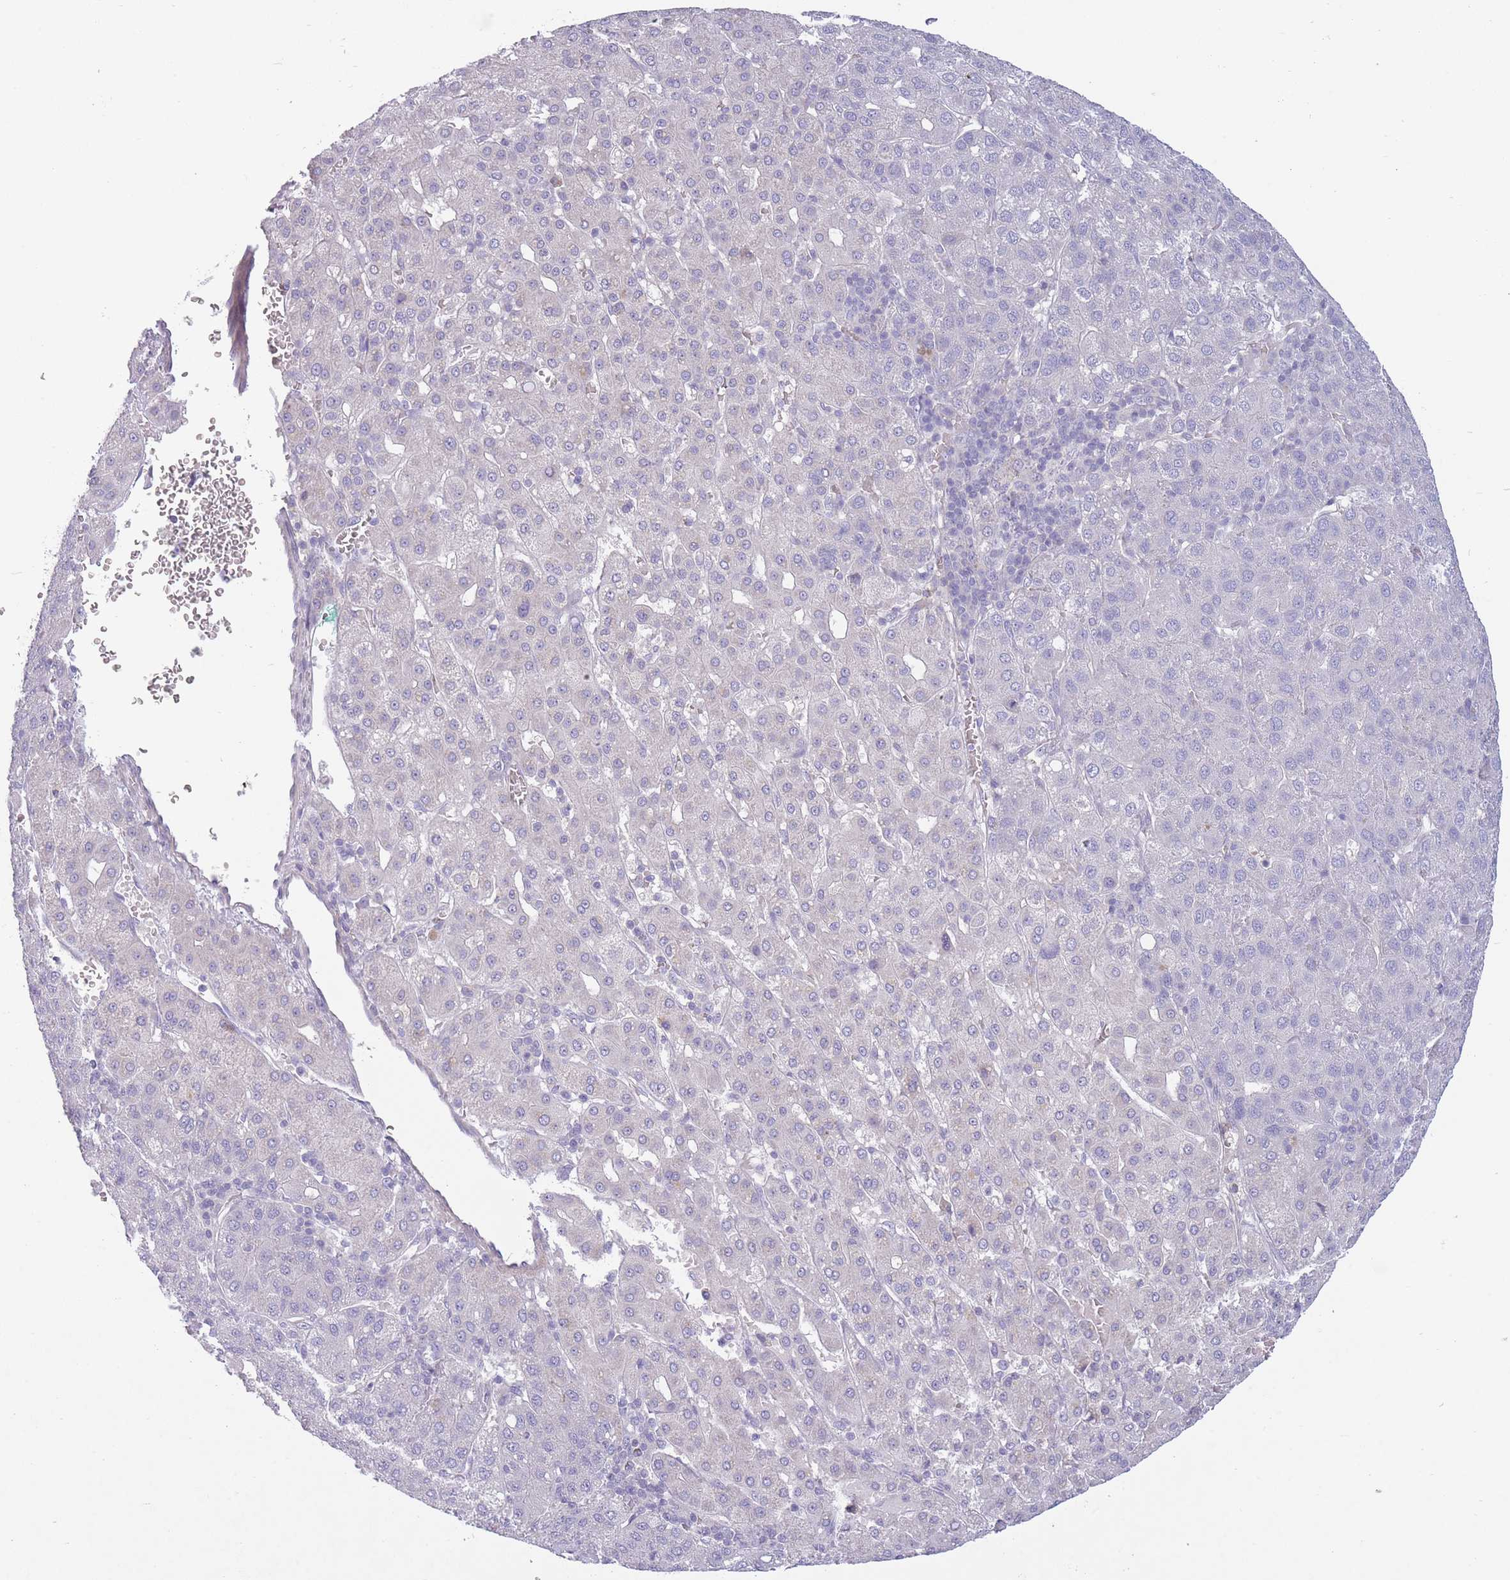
{"staining": {"intensity": "negative", "quantity": "none", "location": "none"}, "tissue": "liver cancer", "cell_type": "Tumor cells", "image_type": "cancer", "snomed": [{"axis": "morphology", "description": "Carcinoma, Hepatocellular, NOS"}, {"axis": "topography", "description": "Liver"}], "caption": "A histopathology image of human hepatocellular carcinoma (liver) is negative for staining in tumor cells.", "gene": "PNPLA5", "patient": {"sex": "male", "age": 65}}